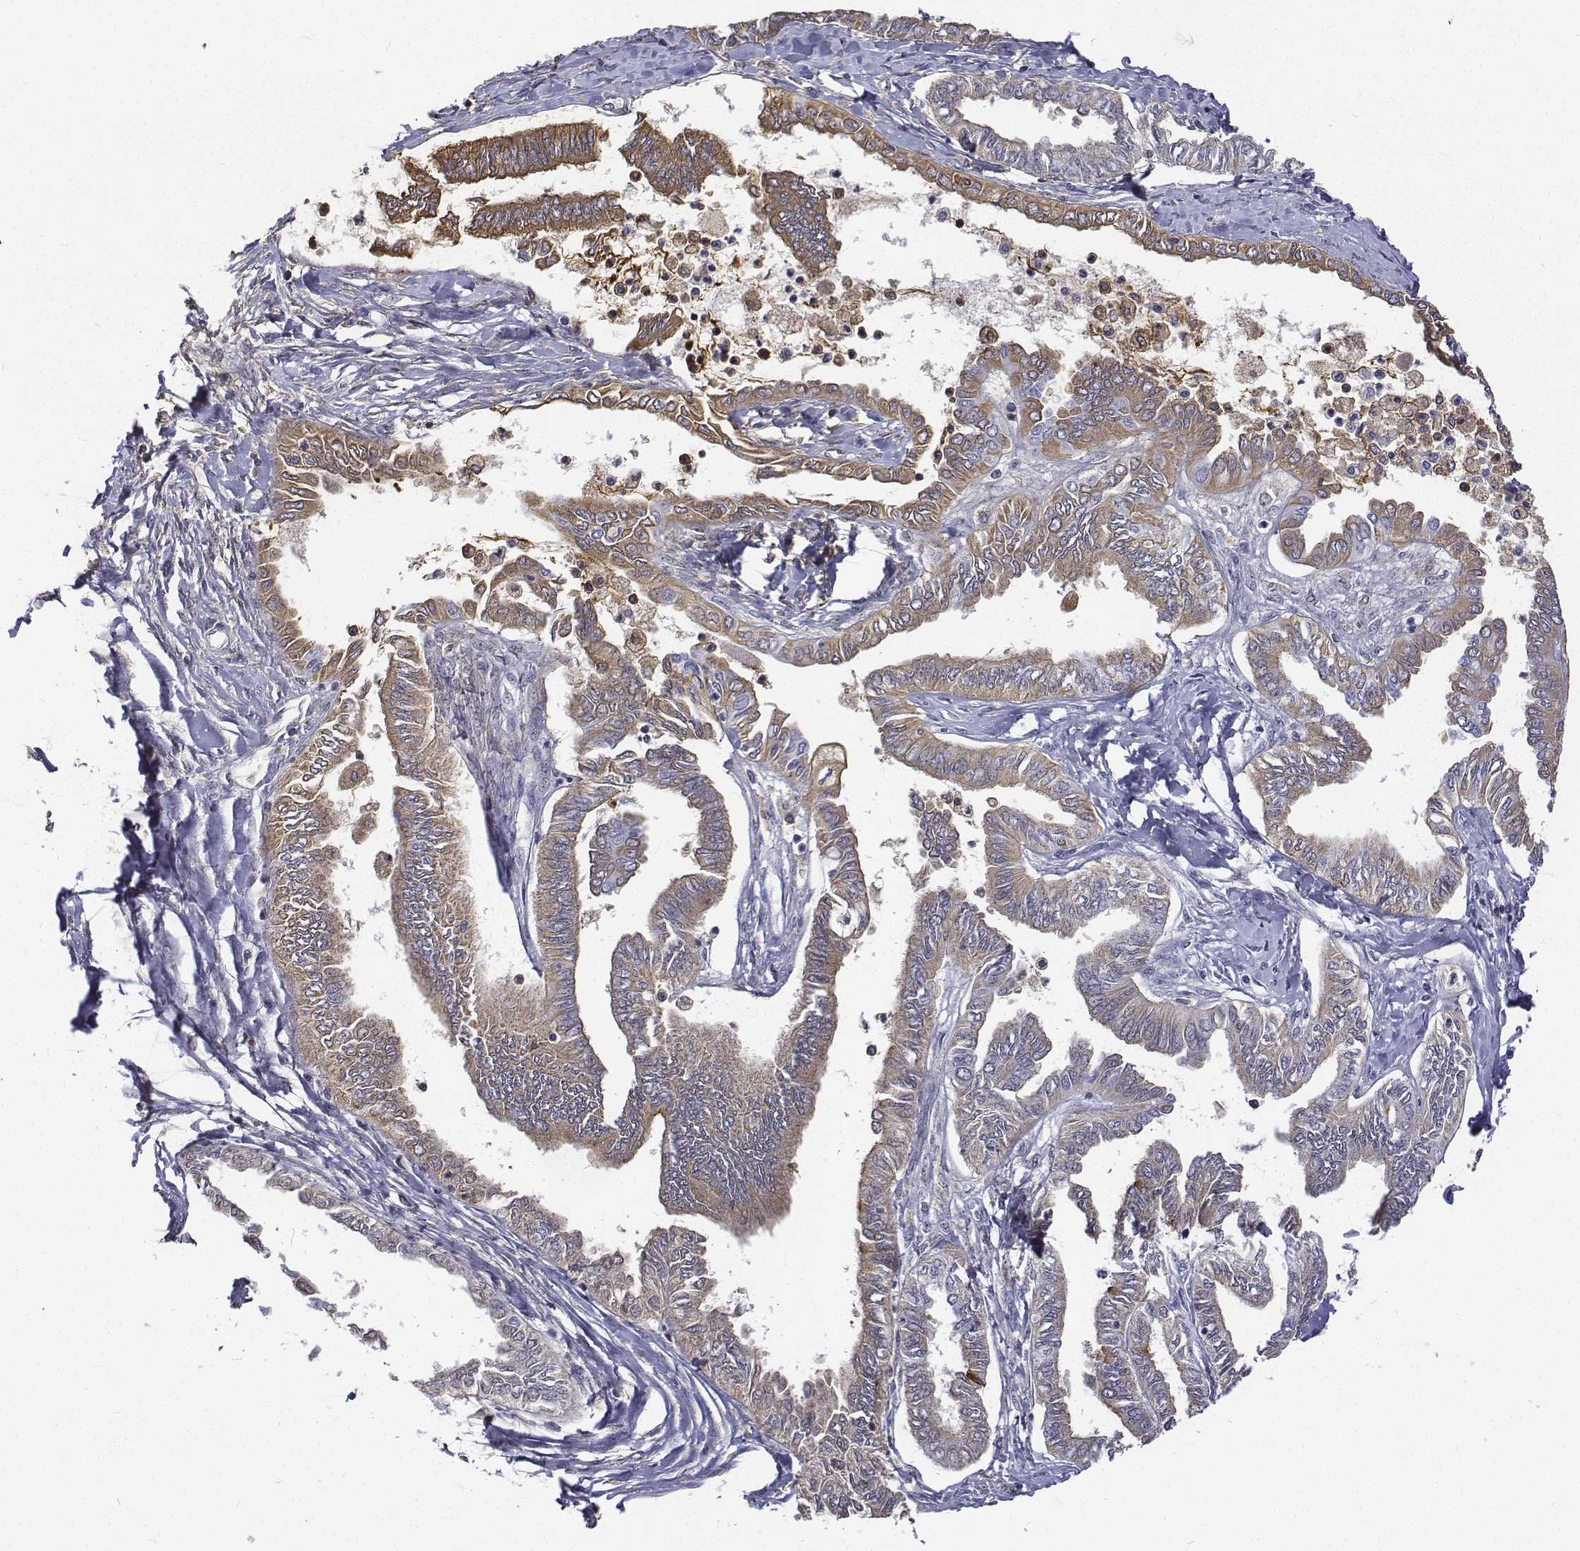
{"staining": {"intensity": "moderate", "quantity": "<25%", "location": "cytoplasmic/membranous"}, "tissue": "ovarian cancer", "cell_type": "Tumor cells", "image_type": "cancer", "snomed": [{"axis": "morphology", "description": "Carcinoma, endometroid"}, {"axis": "topography", "description": "Ovary"}], "caption": "The image demonstrates staining of ovarian endometroid carcinoma, revealing moderate cytoplasmic/membranous protein expression (brown color) within tumor cells.", "gene": "ATRX", "patient": {"sex": "female", "age": 70}}